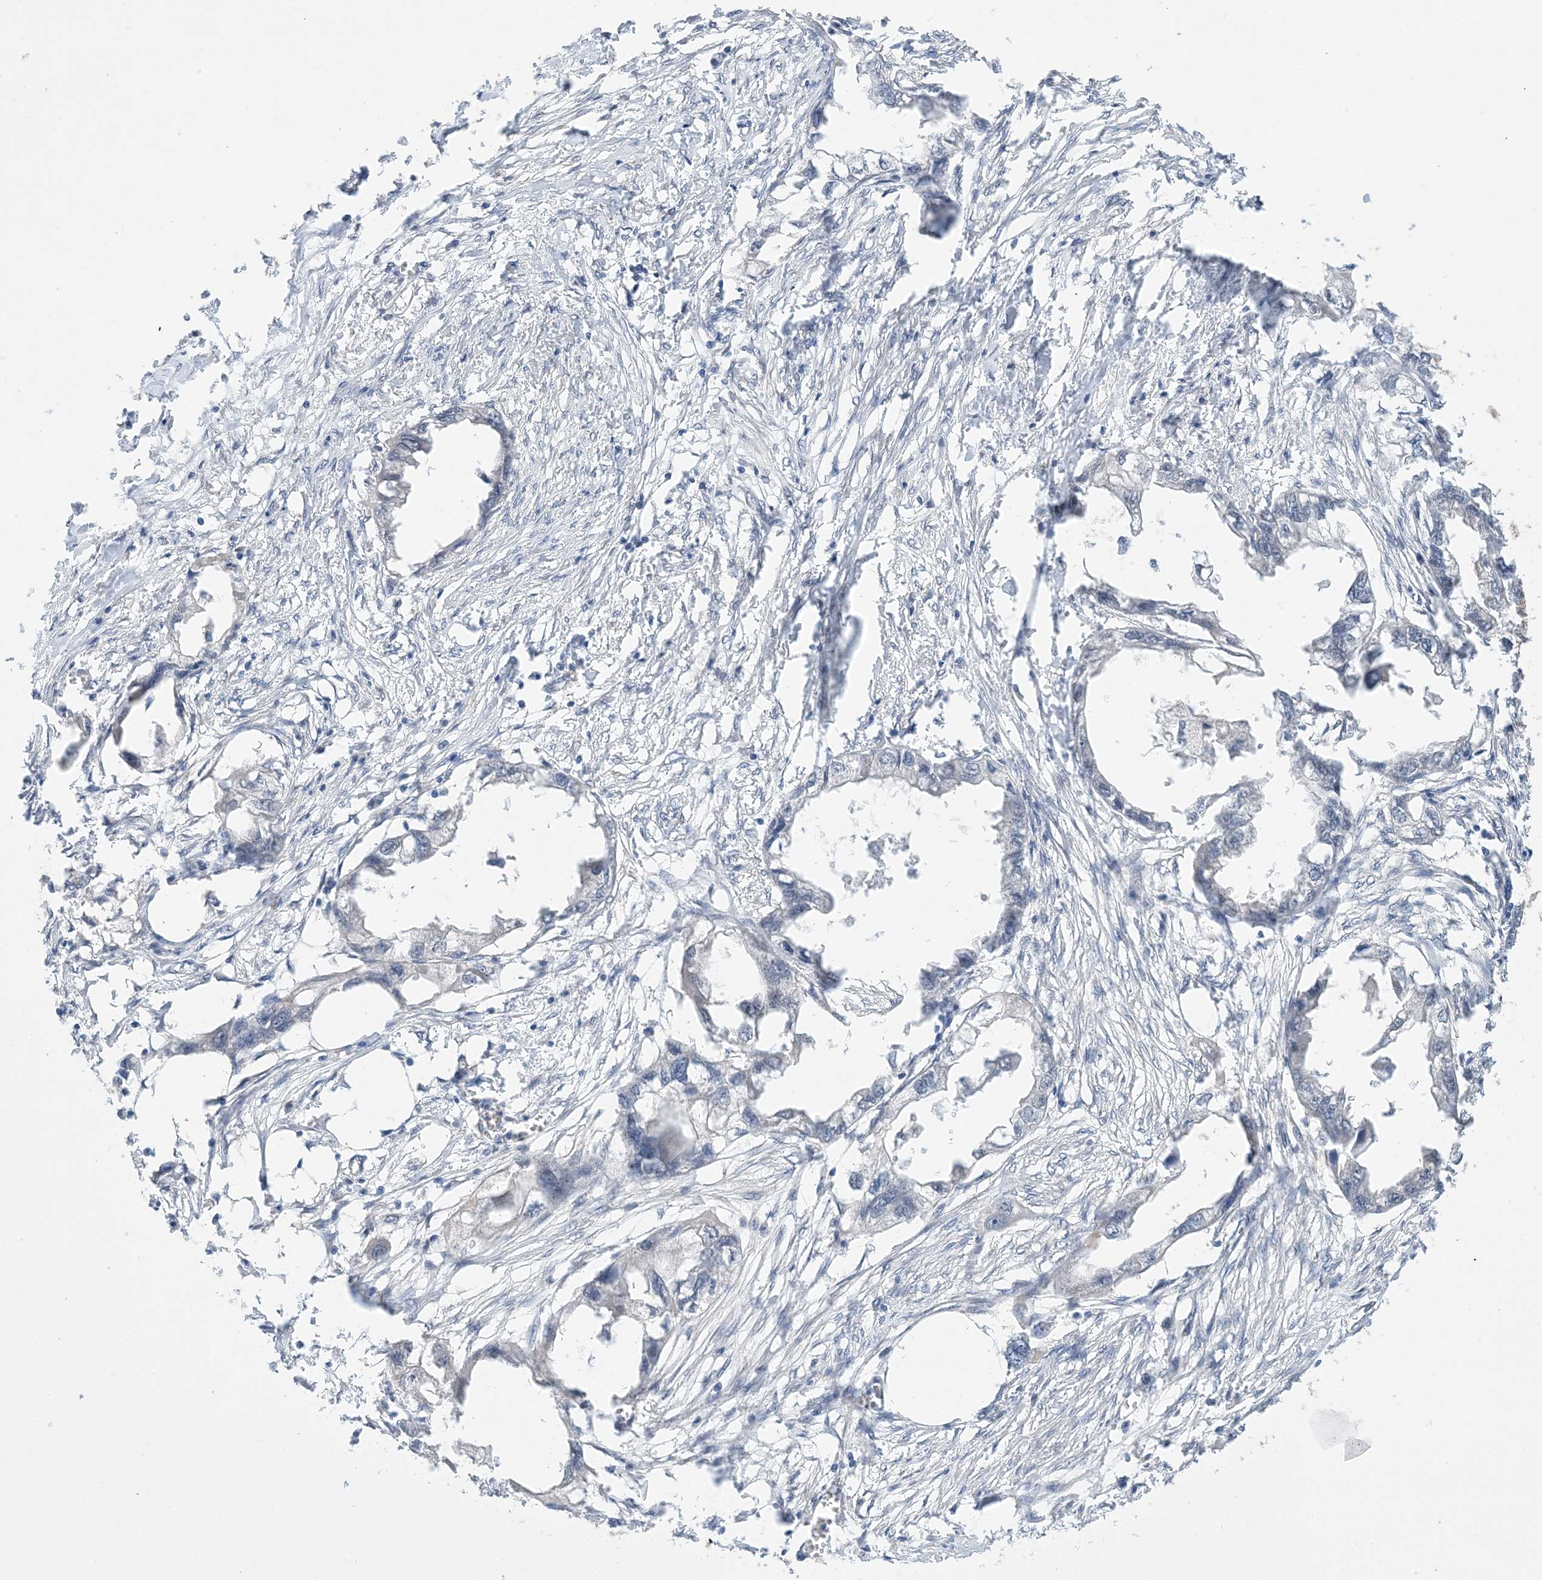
{"staining": {"intensity": "negative", "quantity": "none", "location": "none"}, "tissue": "endometrial cancer", "cell_type": "Tumor cells", "image_type": "cancer", "snomed": [{"axis": "morphology", "description": "Adenocarcinoma, NOS"}, {"axis": "morphology", "description": "Adenocarcinoma, metastatic, NOS"}, {"axis": "topography", "description": "Adipose tissue"}, {"axis": "topography", "description": "Endometrium"}], "caption": "DAB (3,3'-diaminobenzidine) immunohistochemical staining of endometrial cancer (metastatic adenocarcinoma) reveals no significant expression in tumor cells. The staining is performed using DAB (3,3'-diaminobenzidine) brown chromogen with nuclei counter-stained in using hematoxylin.", "gene": "EHBP1", "patient": {"sex": "female", "age": 67}}